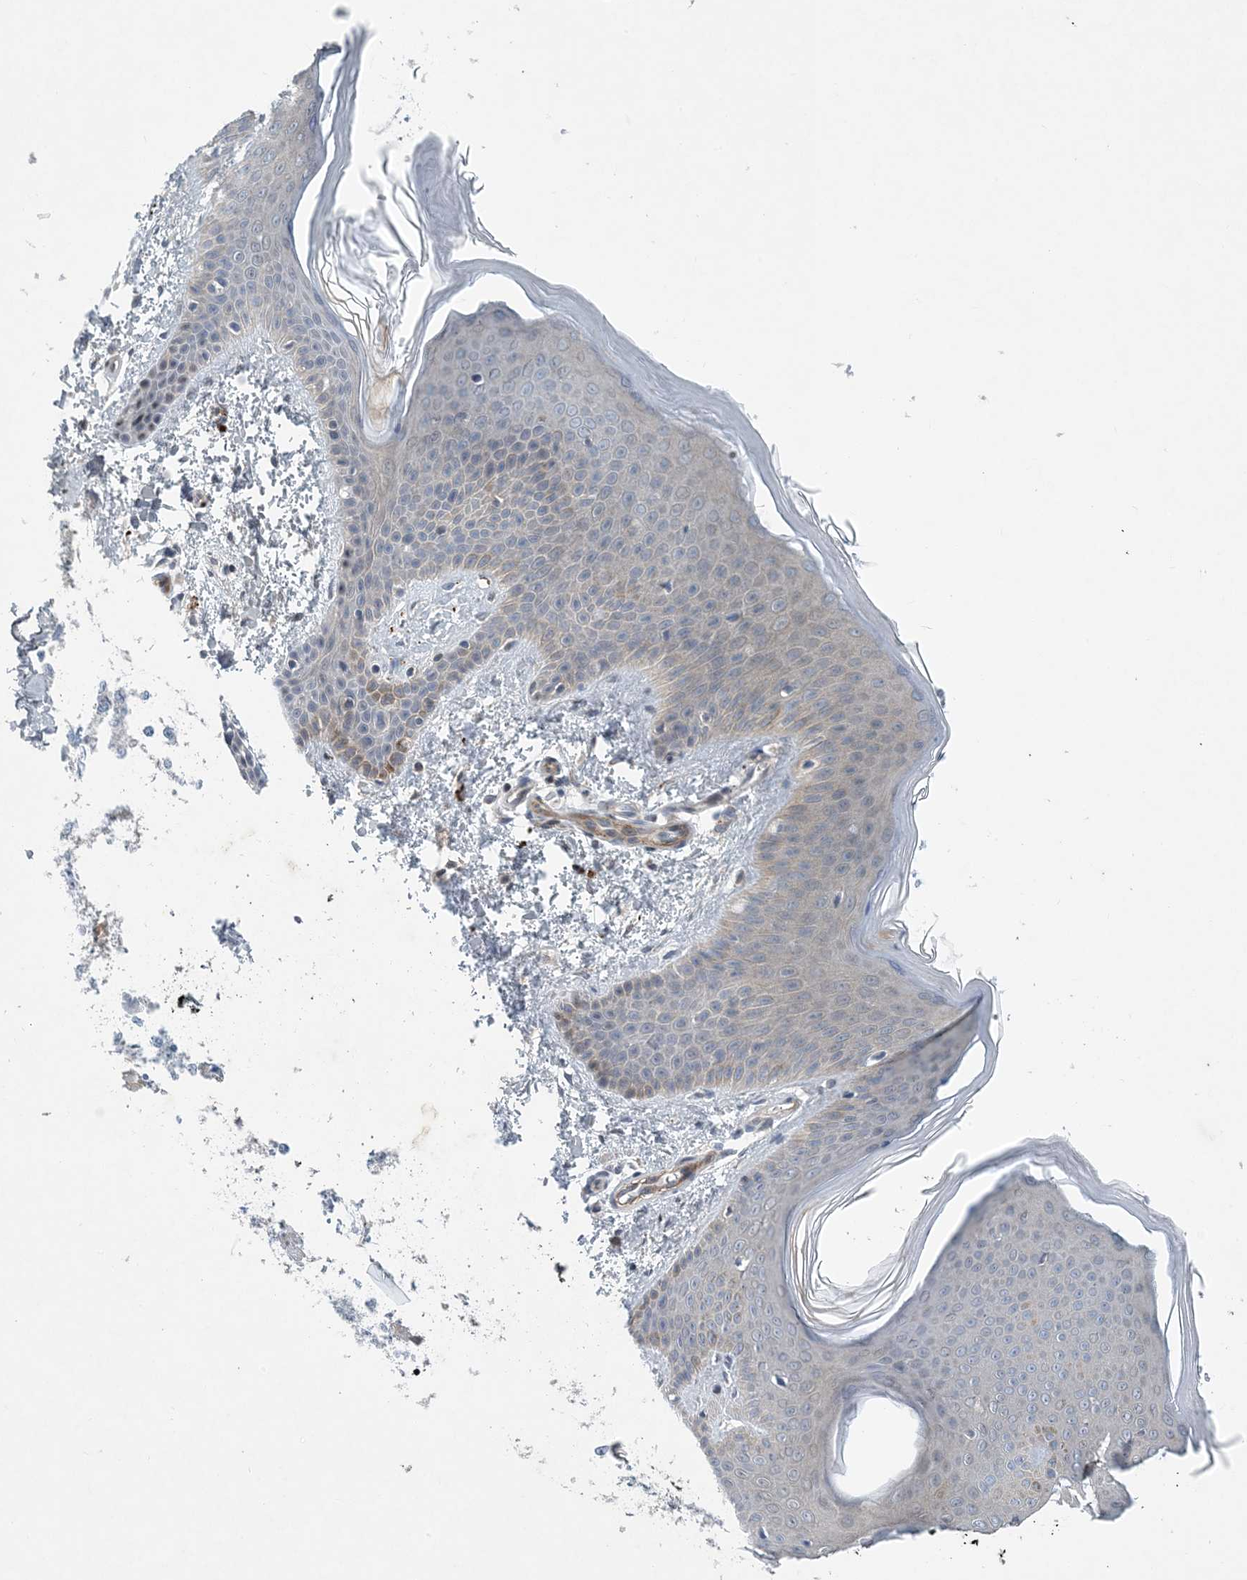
{"staining": {"intensity": "negative", "quantity": "none", "location": "none"}, "tissue": "skin", "cell_type": "Fibroblasts", "image_type": "normal", "snomed": [{"axis": "morphology", "description": "Normal tissue, NOS"}, {"axis": "topography", "description": "Skin"}], "caption": "A high-resolution image shows immunohistochemistry (IHC) staining of normal skin, which exhibits no significant staining in fibroblasts. The staining was performed using DAB (3,3'-diaminobenzidine) to visualize the protein expression in brown, while the nuclei were stained in blue with hematoxylin (Magnification: 20x).", "gene": "HIKESHI", "patient": {"sex": "male", "age": 36}}